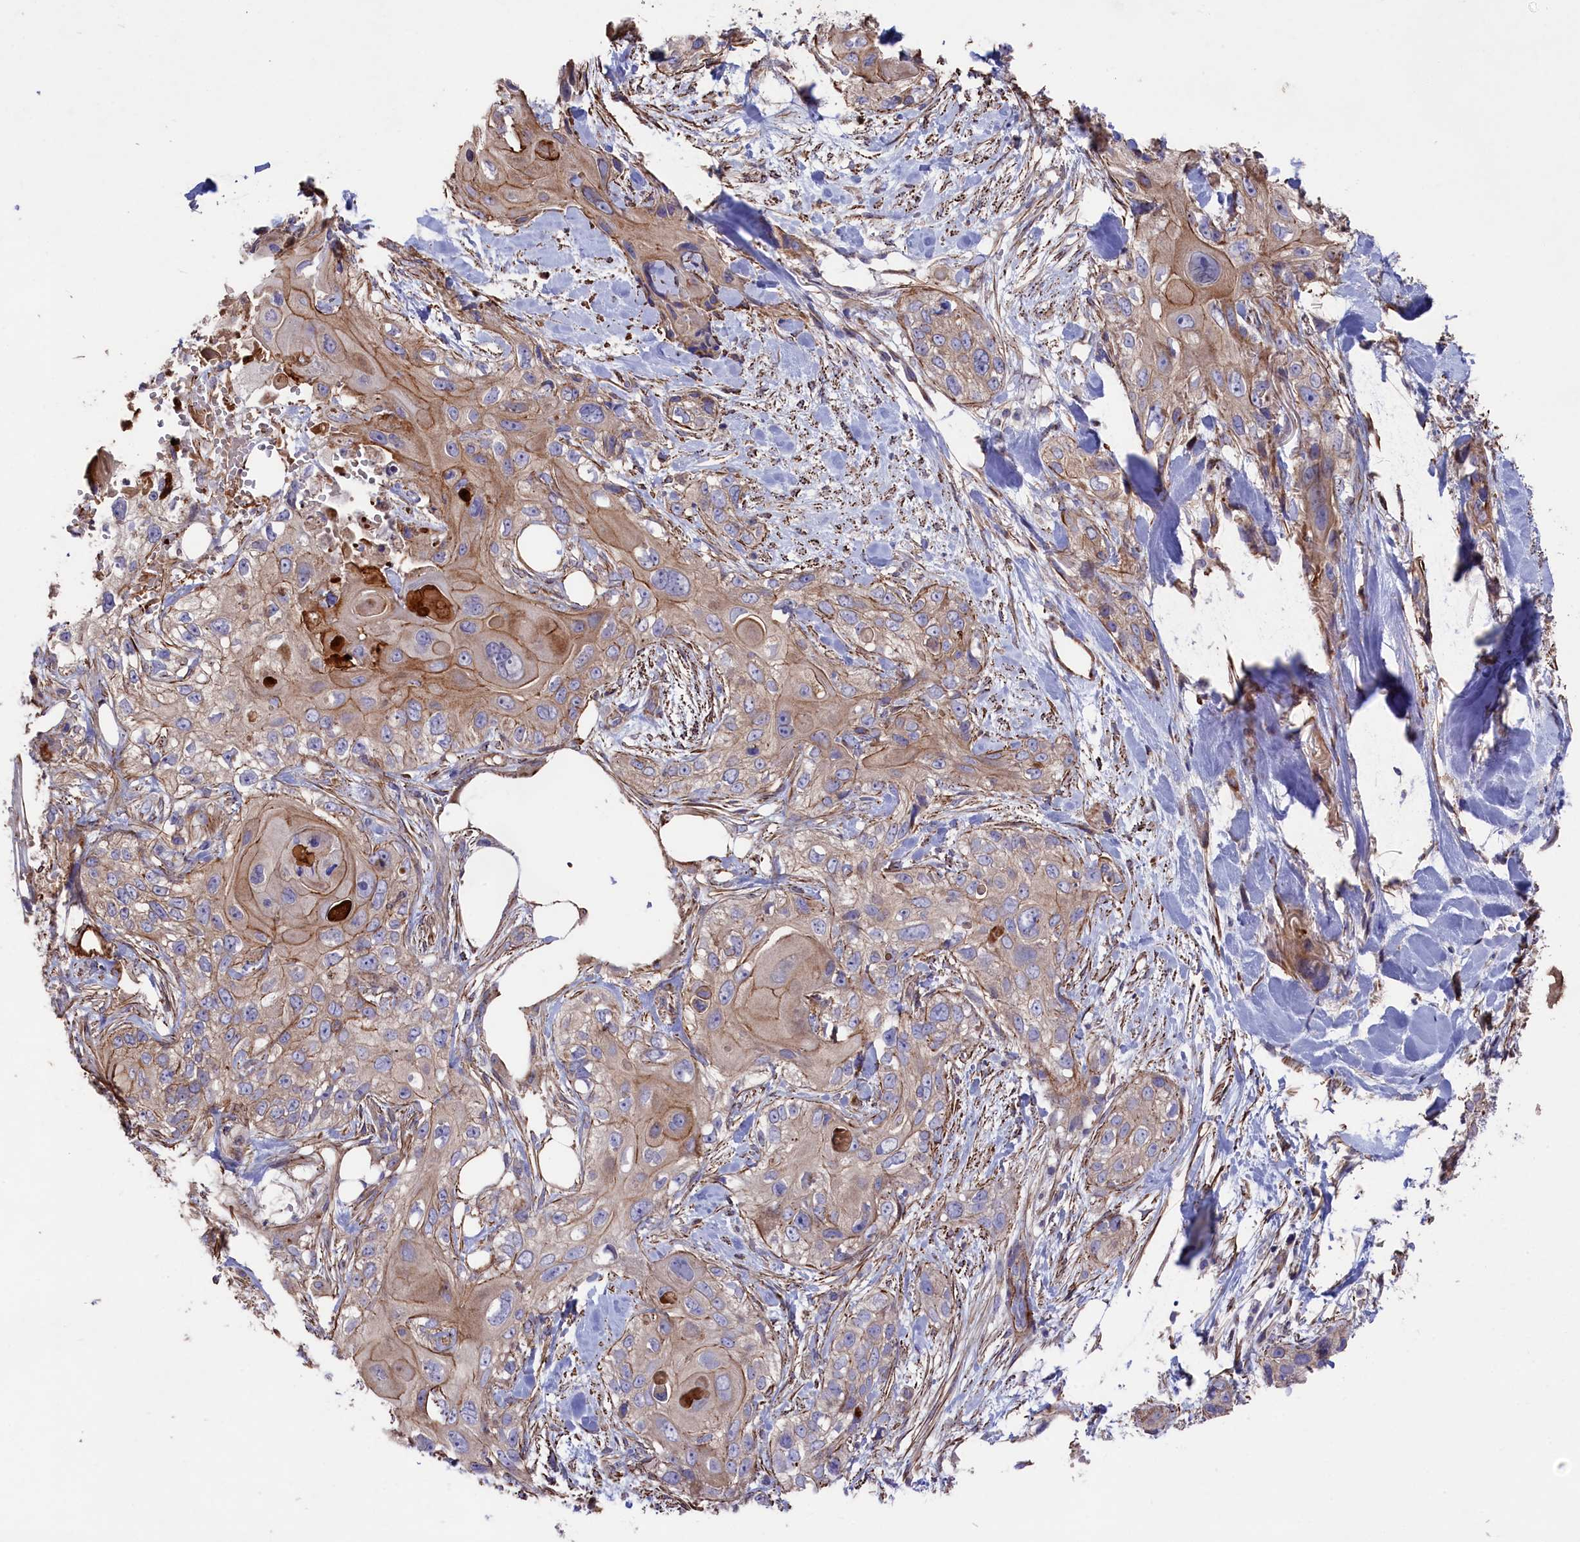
{"staining": {"intensity": "moderate", "quantity": ">75%", "location": "cytoplasmic/membranous"}, "tissue": "skin cancer", "cell_type": "Tumor cells", "image_type": "cancer", "snomed": [{"axis": "morphology", "description": "Normal tissue, NOS"}, {"axis": "morphology", "description": "Squamous cell carcinoma, NOS"}, {"axis": "topography", "description": "Skin"}], "caption": "Skin cancer stained for a protein (brown) displays moderate cytoplasmic/membranous positive staining in approximately >75% of tumor cells.", "gene": "RAPSN", "patient": {"sex": "male", "age": 72}}